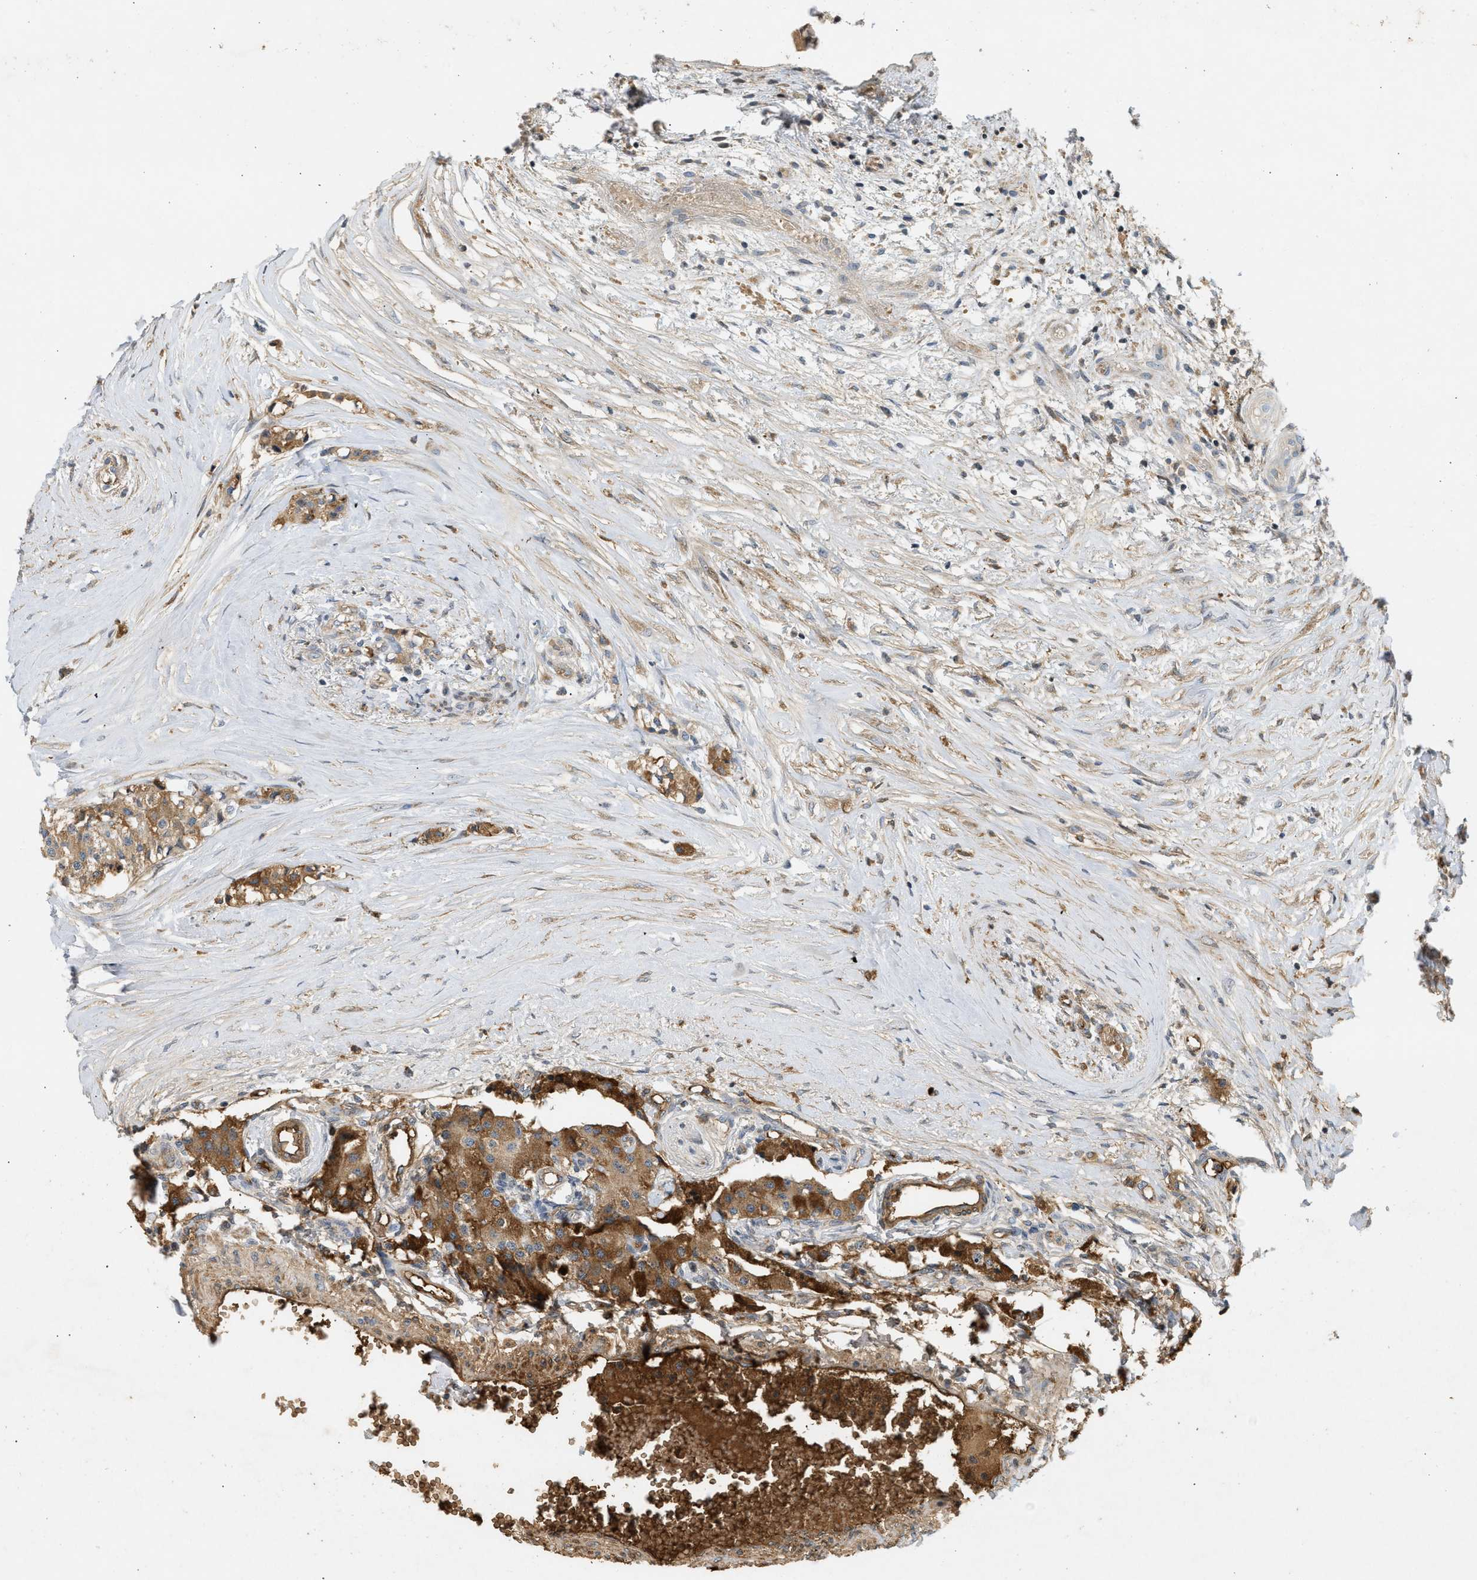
{"staining": {"intensity": "moderate", "quantity": ">75%", "location": "cytoplasmic/membranous"}, "tissue": "carcinoid", "cell_type": "Tumor cells", "image_type": "cancer", "snomed": [{"axis": "morphology", "description": "Carcinoid, malignant, NOS"}, {"axis": "topography", "description": "Colon"}], "caption": "Carcinoid stained with DAB immunohistochemistry exhibits medium levels of moderate cytoplasmic/membranous expression in about >75% of tumor cells. (DAB = brown stain, brightfield microscopy at high magnification).", "gene": "F8", "patient": {"sex": "female", "age": 52}}